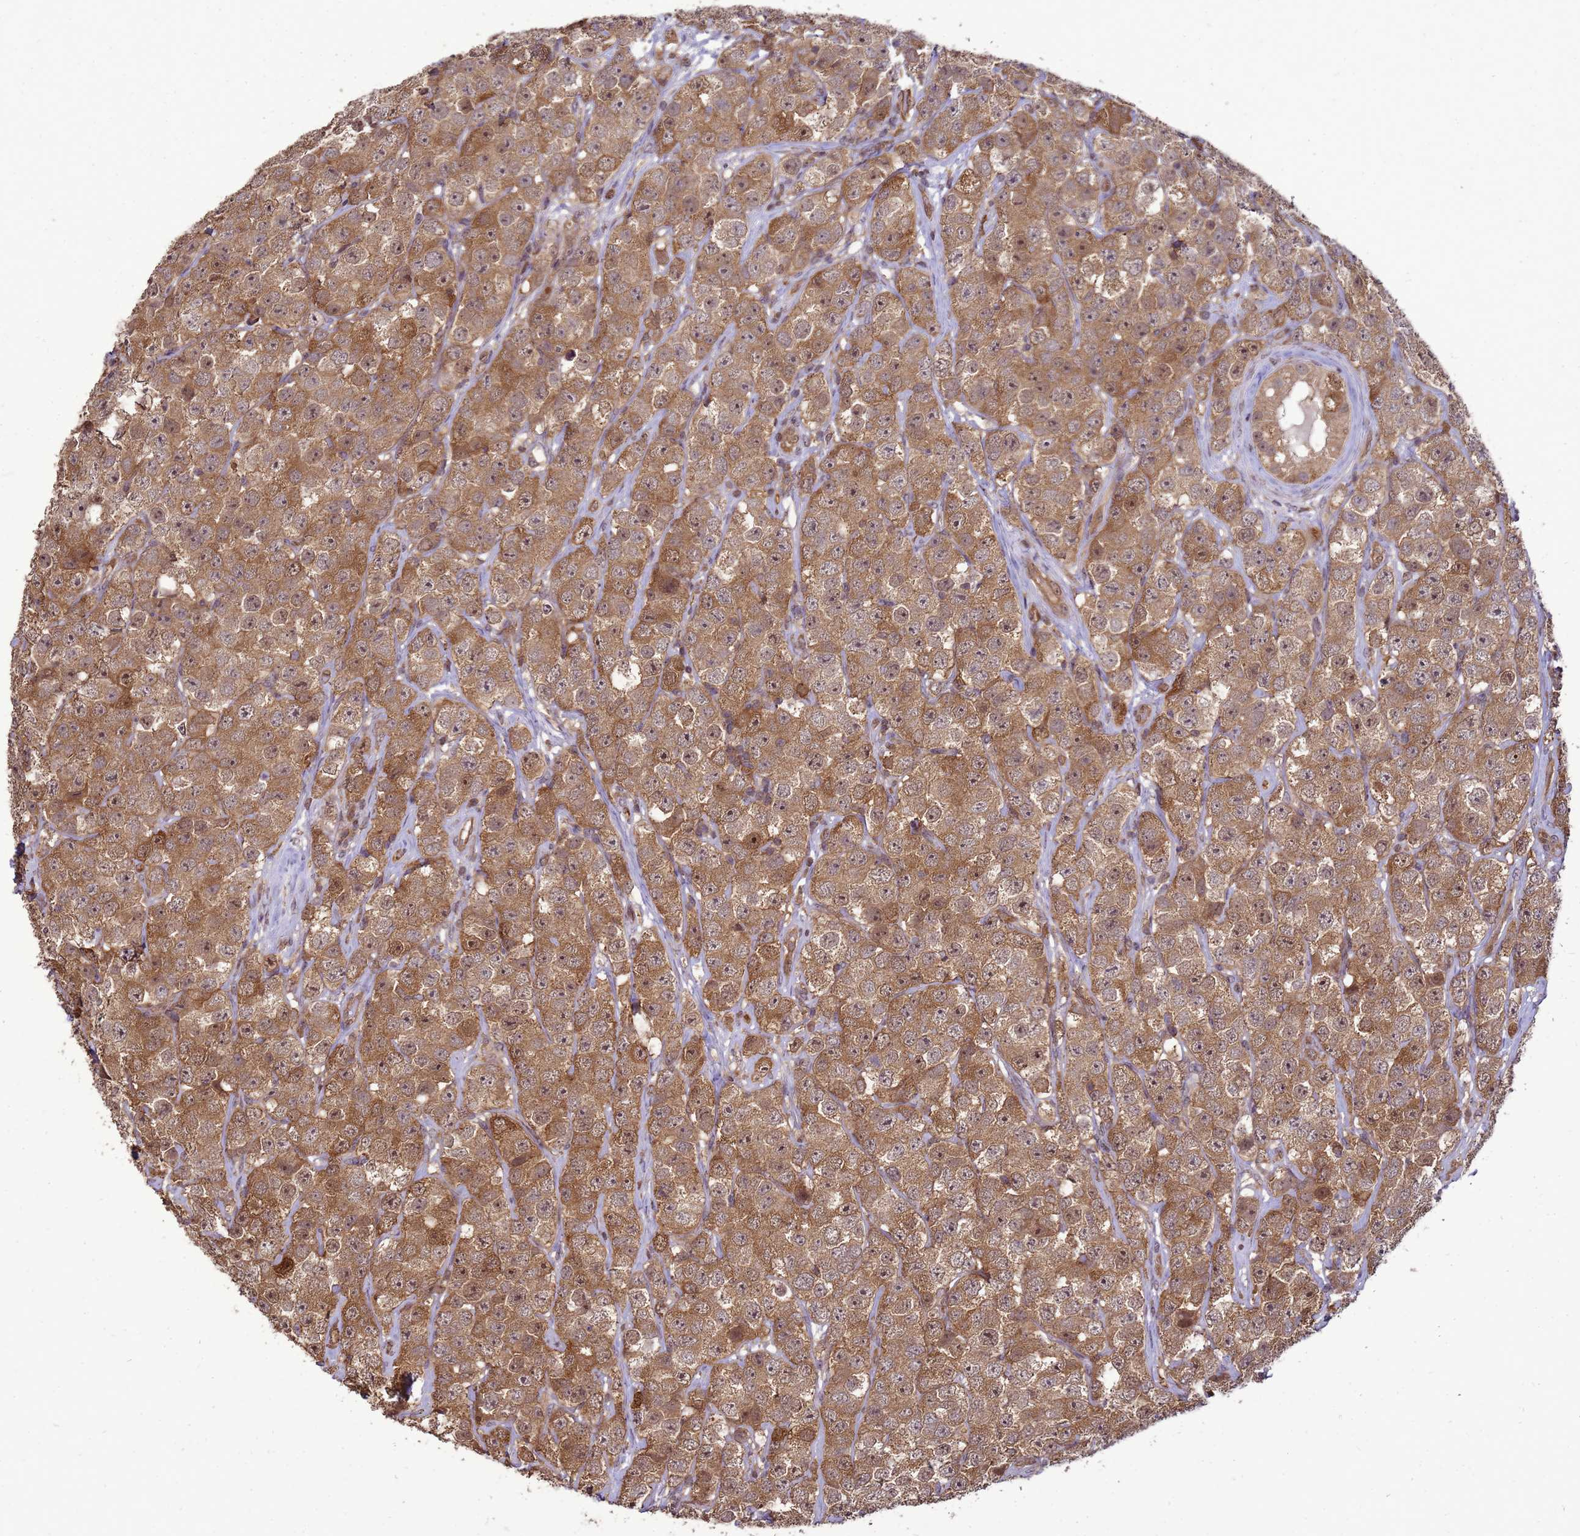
{"staining": {"intensity": "moderate", "quantity": ">75%", "location": "cytoplasmic/membranous,nuclear"}, "tissue": "testis cancer", "cell_type": "Tumor cells", "image_type": "cancer", "snomed": [{"axis": "morphology", "description": "Seminoma, NOS"}, {"axis": "topography", "description": "Testis"}], "caption": "Immunohistochemical staining of human seminoma (testis) exhibits medium levels of moderate cytoplasmic/membranous and nuclear protein expression in approximately >75% of tumor cells. (Brightfield microscopy of DAB IHC at high magnification).", "gene": "CRBN", "patient": {"sex": "male", "age": 28}}